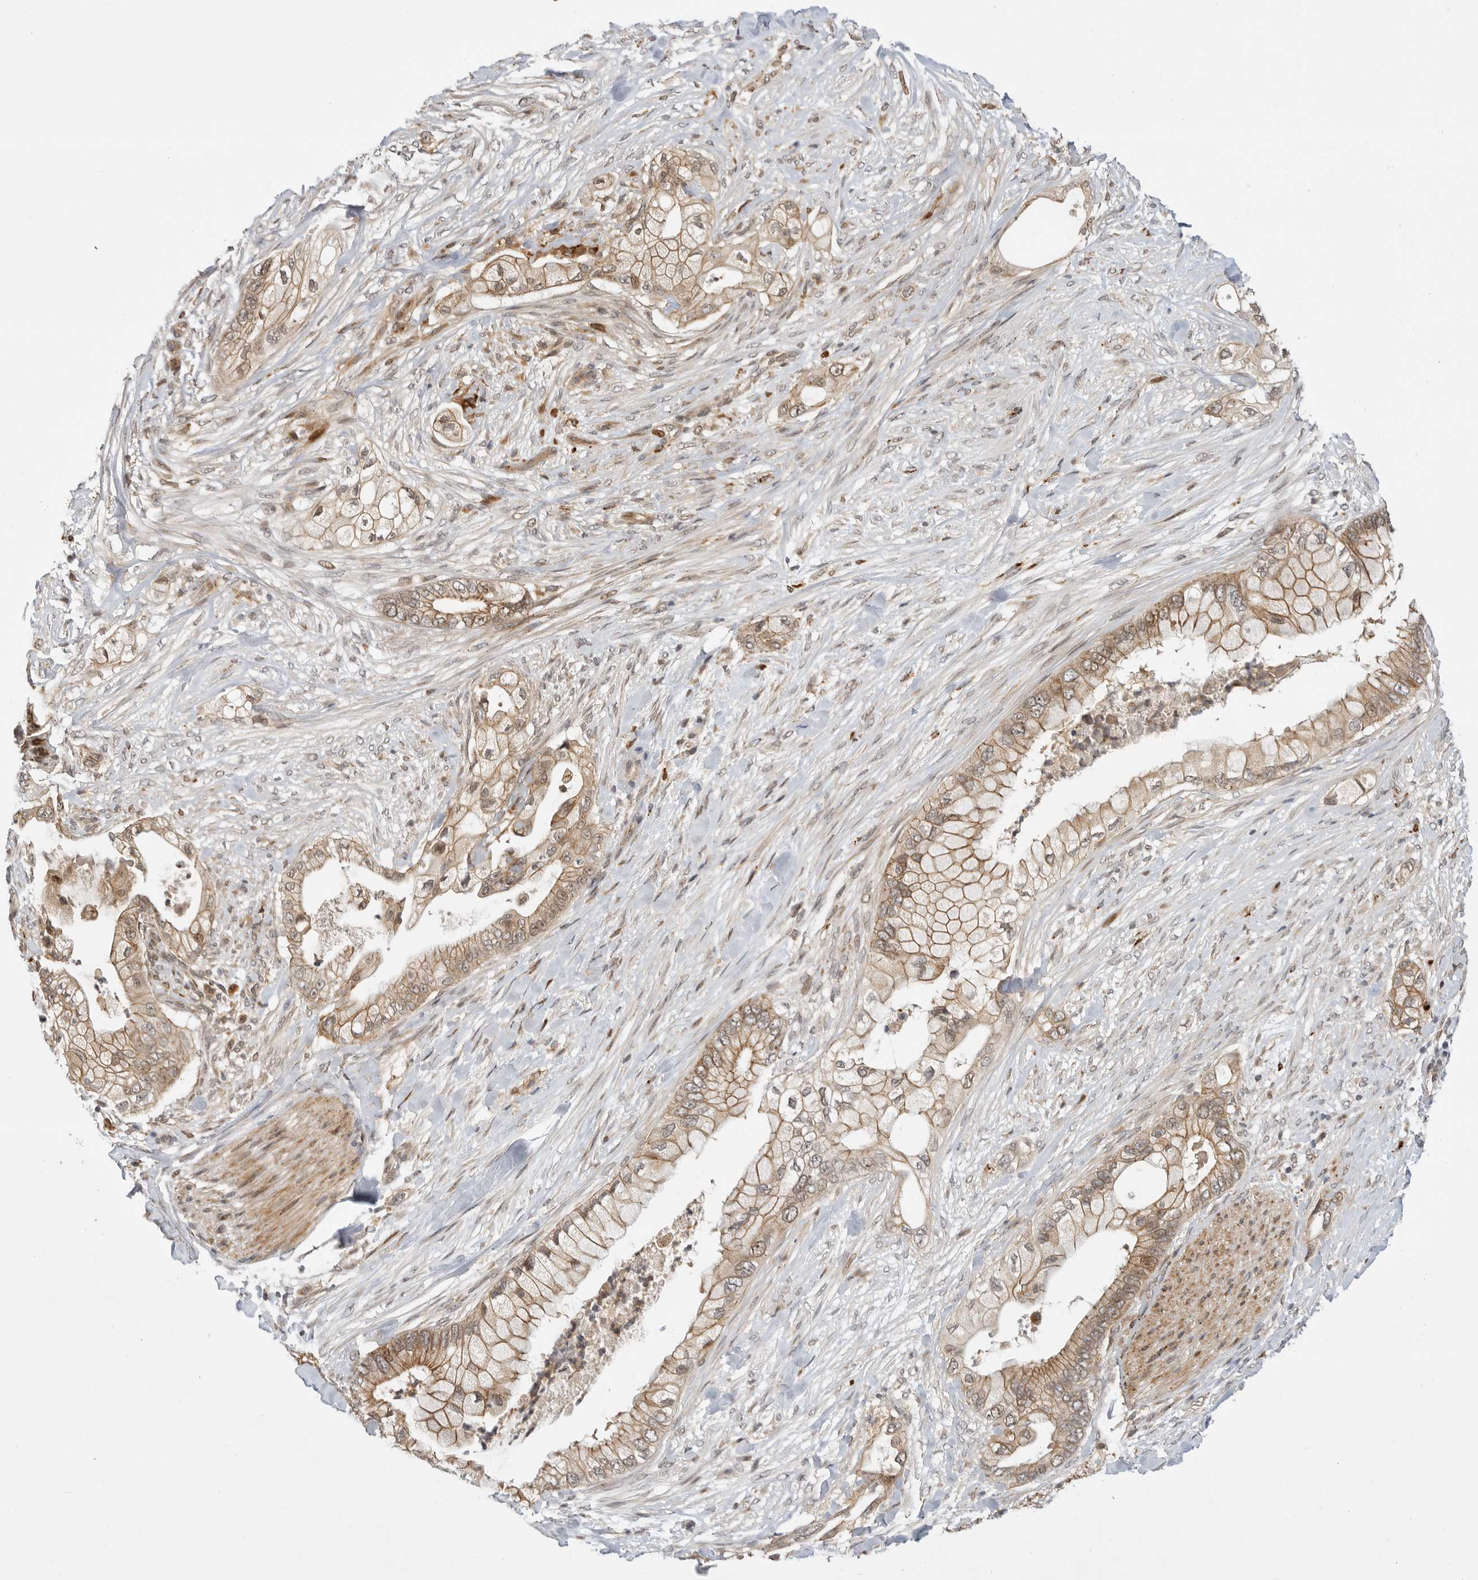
{"staining": {"intensity": "moderate", "quantity": ">75%", "location": "cytoplasmic/membranous,nuclear"}, "tissue": "pancreatic cancer", "cell_type": "Tumor cells", "image_type": "cancer", "snomed": [{"axis": "morphology", "description": "Adenocarcinoma, NOS"}, {"axis": "topography", "description": "Pancreas"}], "caption": "This is a photomicrograph of IHC staining of pancreatic cancer, which shows moderate expression in the cytoplasmic/membranous and nuclear of tumor cells.", "gene": "CSNK1G3", "patient": {"sex": "male", "age": 53}}